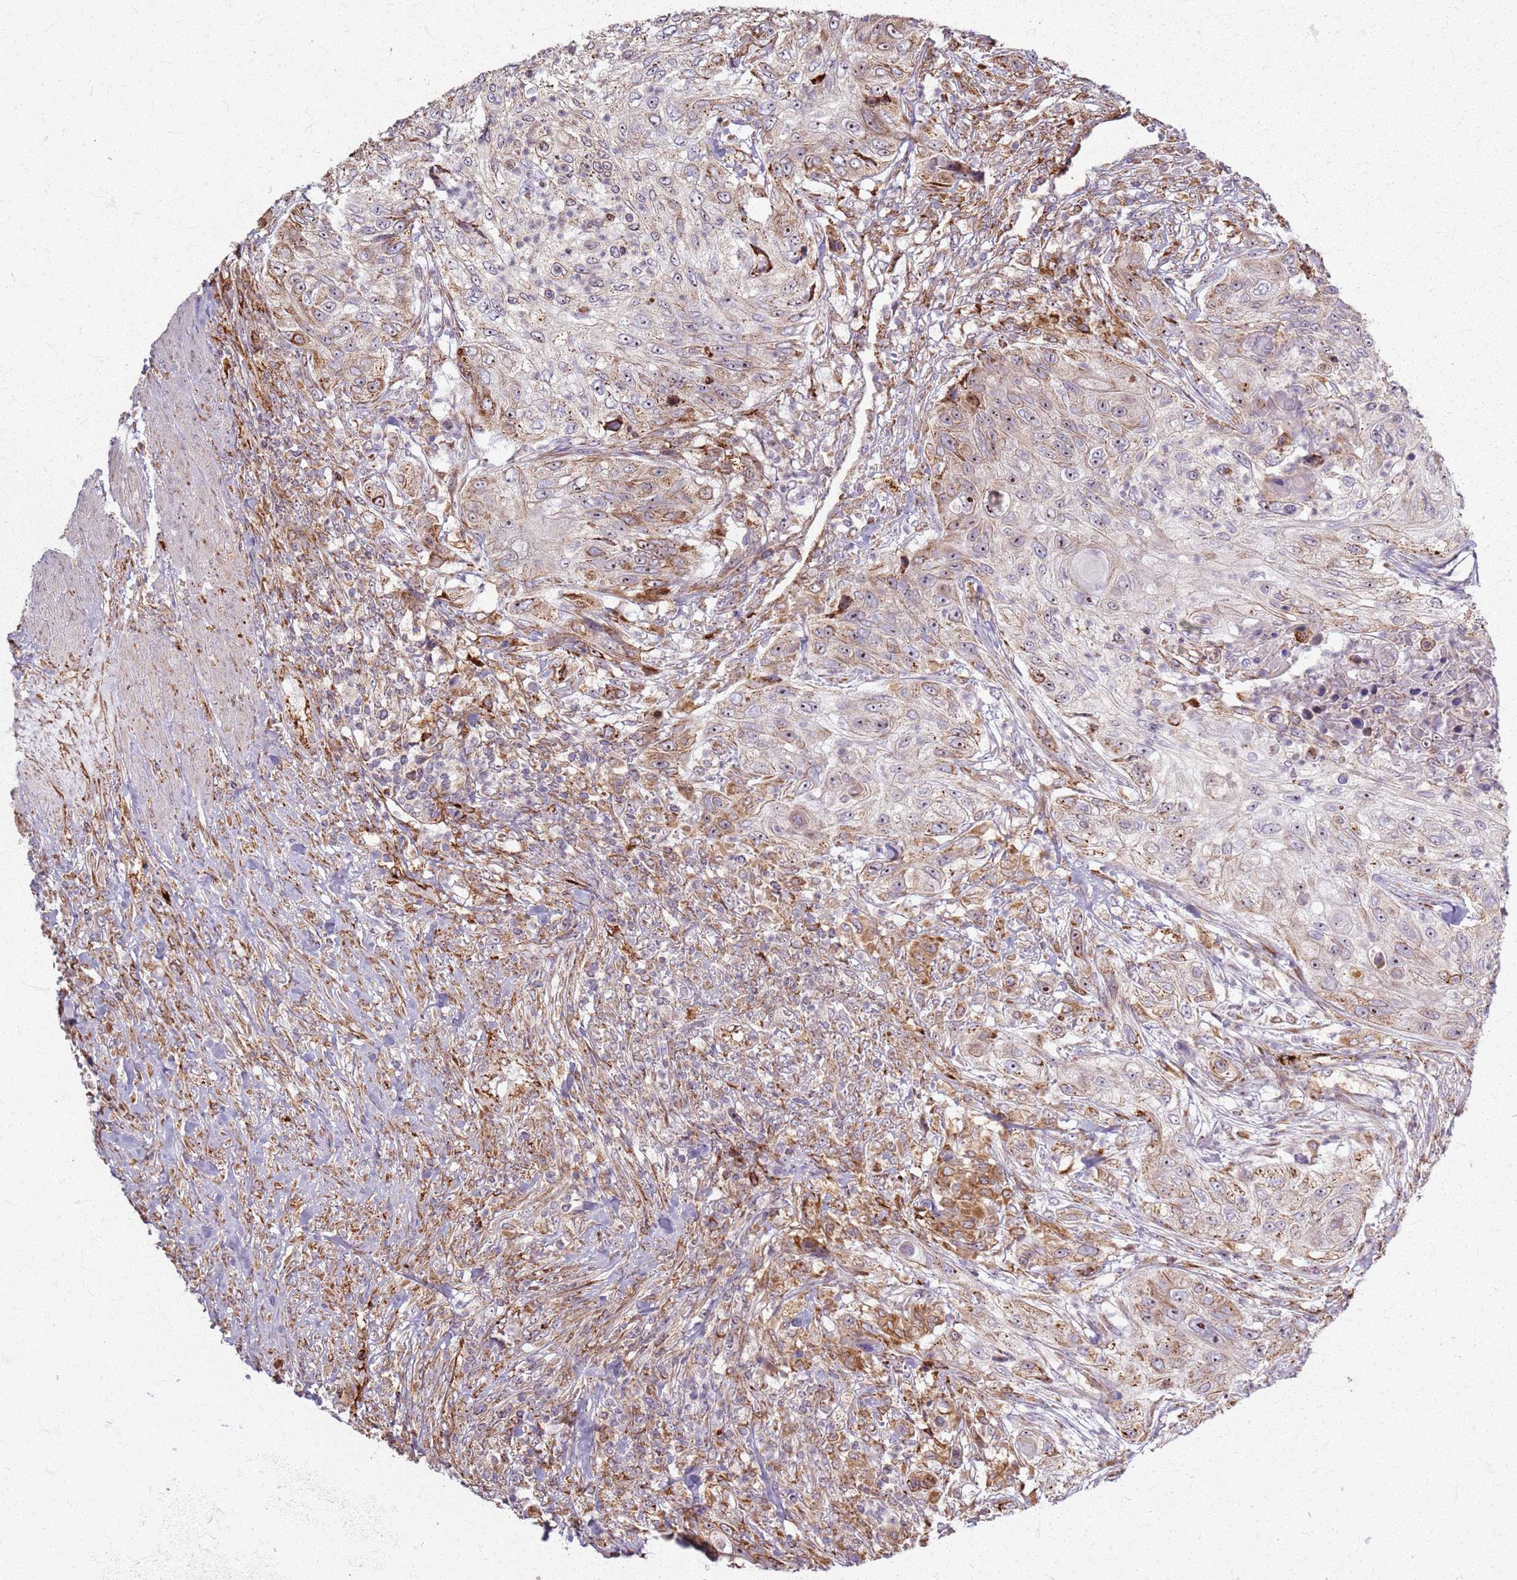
{"staining": {"intensity": "moderate", "quantity": "<25%", "location": "cytoplasmic/membranous,nuclear"}, "tissue": "urothelial cancer", "cell_type": "Tumor cells", "image_type": "cancer", "snomed": [{"axis": "morphology", "description": "Urothelial carcinoma, High grade"}, {"axis": "topography", "description": "Urinary bladder"}], "caption": "High-grade urothelial carcinoma stained with DAB immunohistochemistry shows low levels of moderate cytoplasmic/membranous and nuclear expression in about <25% of tumor cells. (DAB (3,3'-diaminobenzidine) = brown stain, brightfield microscopy at high magnification).", "gene": "KRI1", "patient": {"sex": "female", "age": 60}}